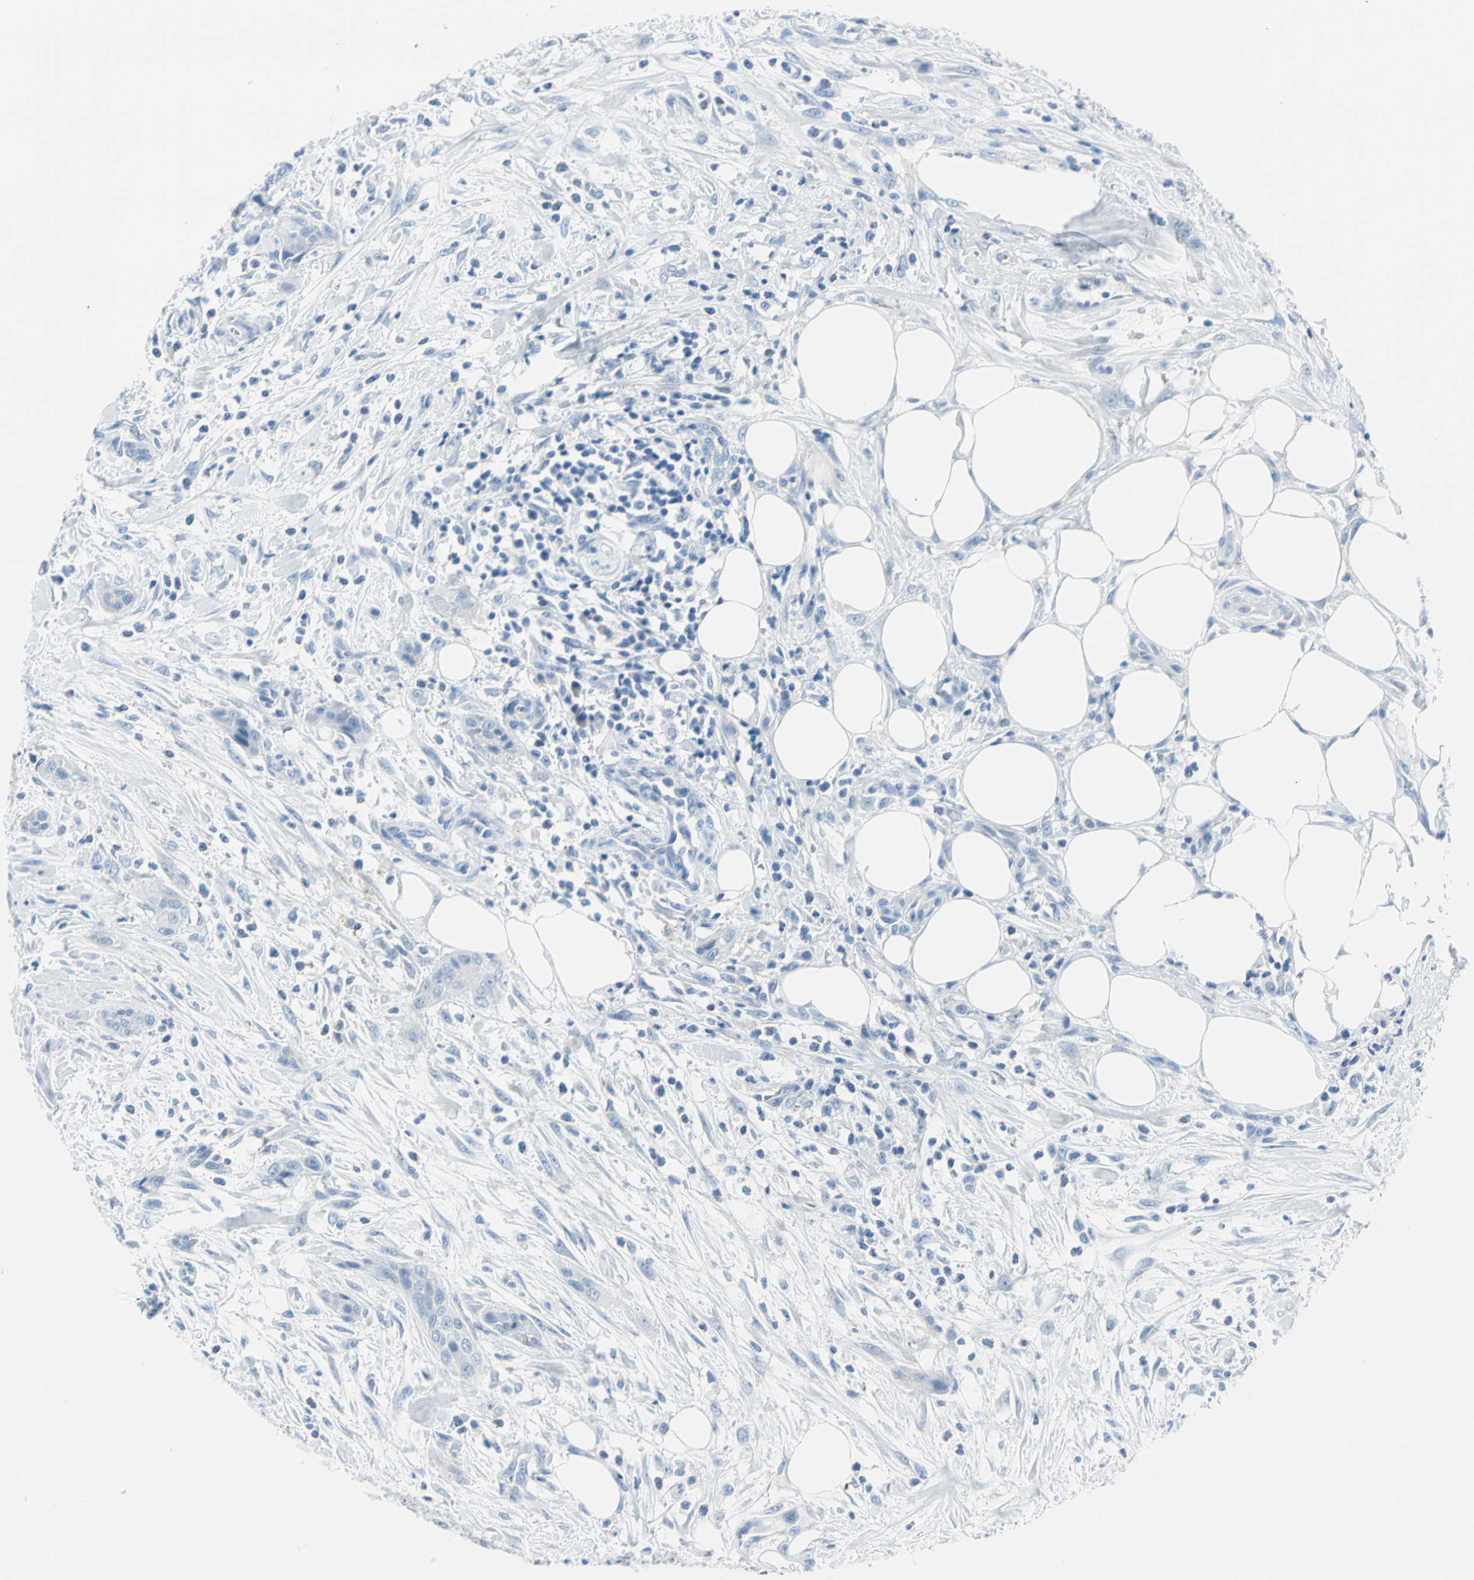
{"staining": {"intensity": "negative", "quantity": "none", "location": "none"}, "tissue": "urothelial cancer", "cell_type": "Tumor cells", "image_type": "cancer", "snomed": [{"axis": "morphology", "description": "Urothelial carcinoma, High grade"}, {"axis": "topography", "description": "Urinary bladder"}], "caption": "Immunohistochemistry (IHC) of urothelial carcinoma (high-grade) displays no positivity in tumor cells. (DAB (3,3'-diaminobenzidine) immunohistochemistry (IHC) visualized using brightfield microscopy, high magnification).", "gene": "TPO", "patient": {"sex": "male", "age": 35}}